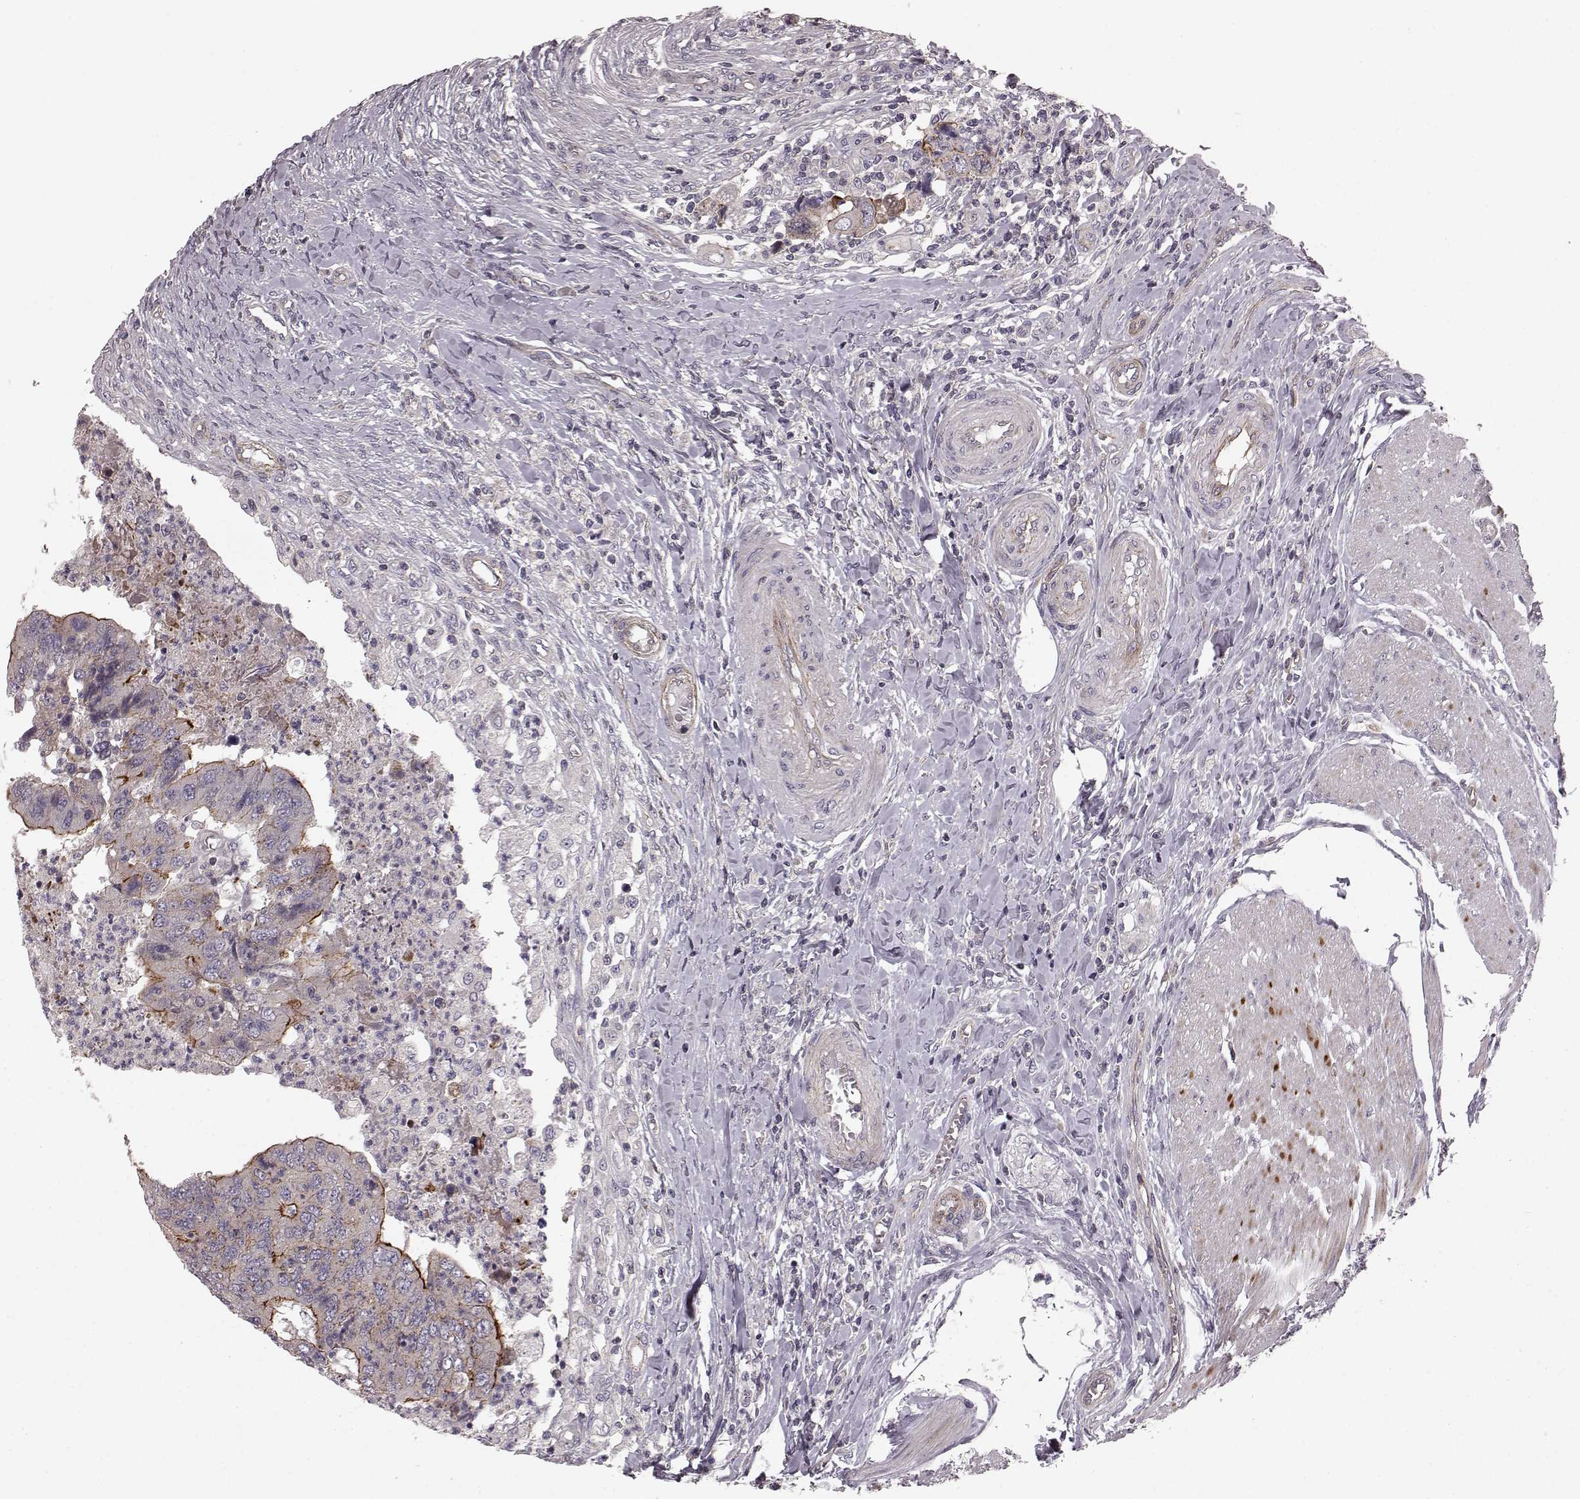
{"staining": {"intensity": "moderate", "quantity": "25%-75%", "location": "cytoplasmic/membranous"}, "tissue": "colorectal cancer", "cell_type": "Tumor cells", "image_type": "cancer", "snomed": [{"axis": "morphology", "description": "Adenocarcinoma, NOS"}, {"axis": "topography", "description": "Colon"}], "caption": "A high-resolution histopathology image shows immunohistochemistry (IHC) staining of colorectal cancer (adenocarcinoma), which reveals moderate cytoplasmic/membranous expression in about 25%-75% of tumor cells.", "gene": "SLC22A18", "patient": {"sex": "female", "age": 67}}